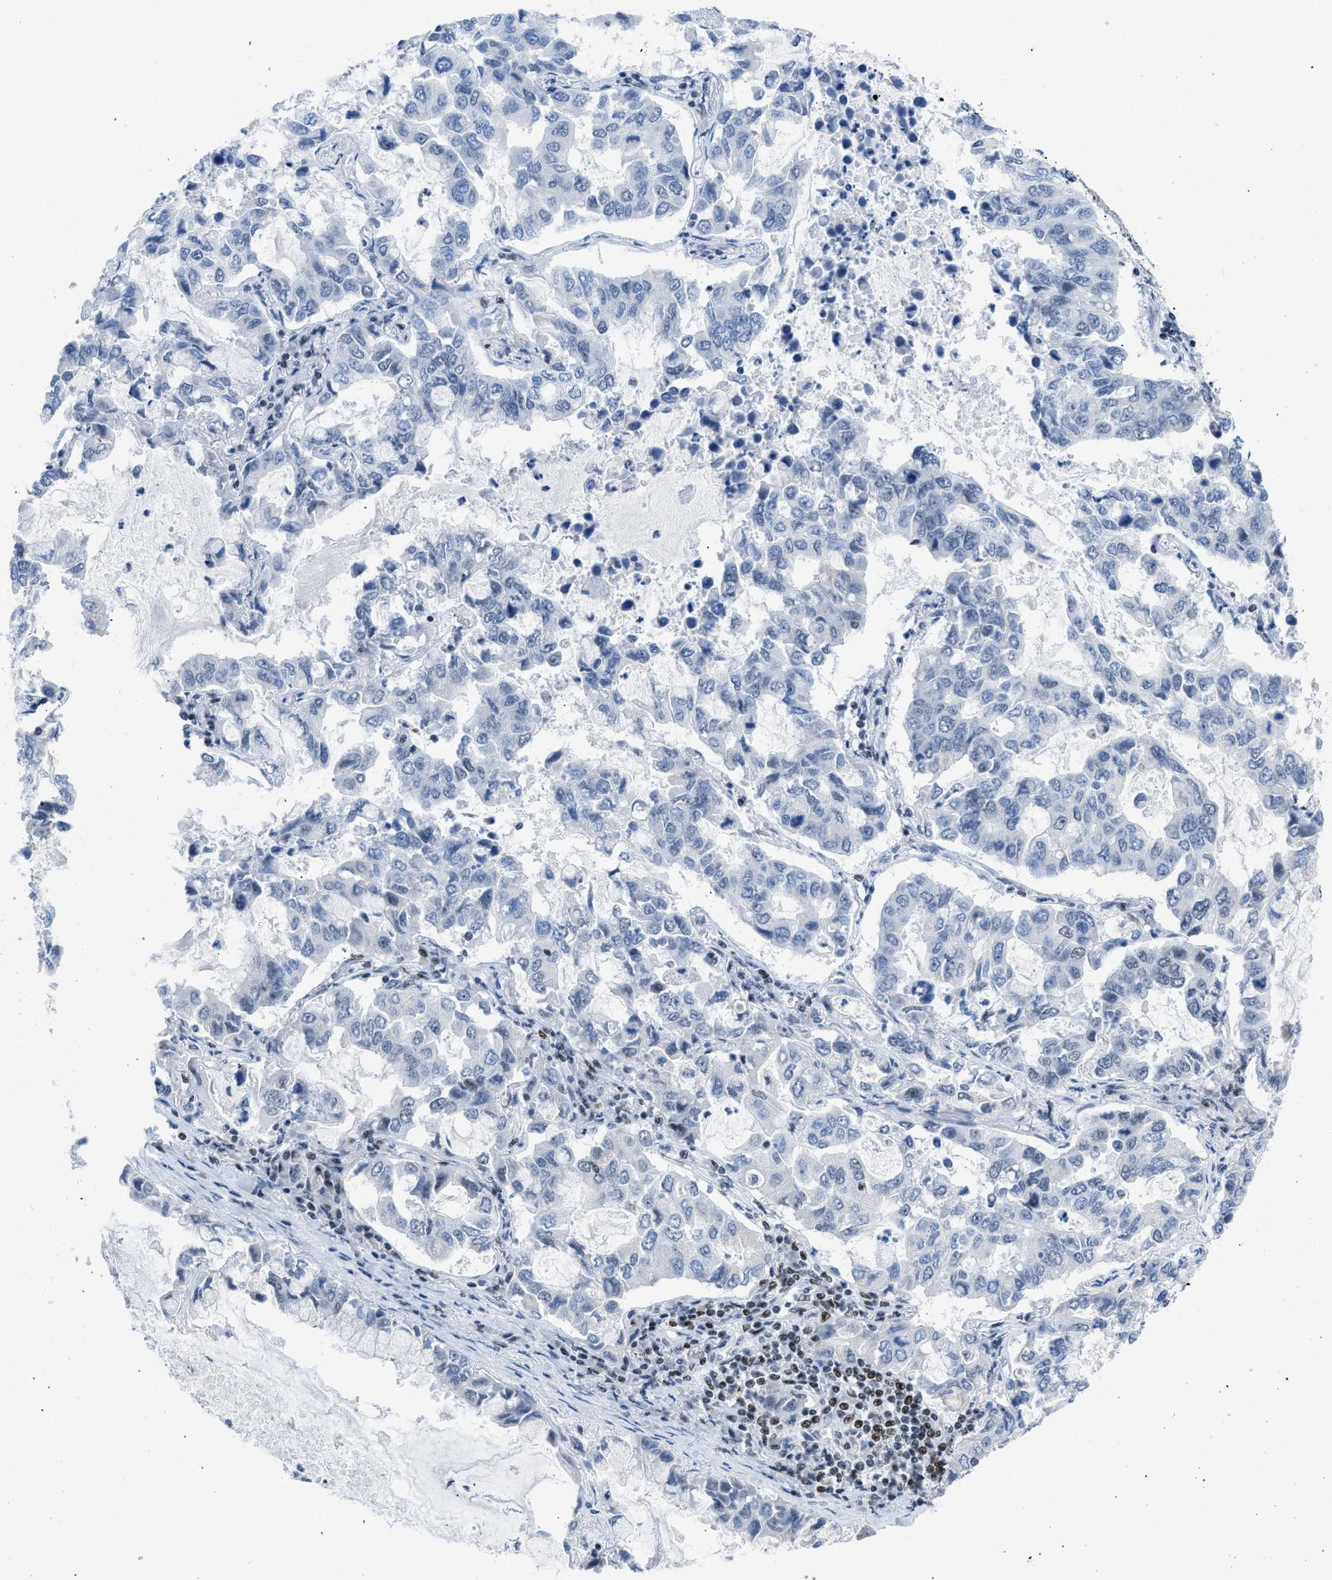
{"staining": {"intensity": "negative", "quantity": "none", "location": "none"}, "tissue": "lung cancer", "cell_type": "Tumor cells", "image_type": "cancer", "snomed": [{"axis": "morphology", "description": "Adenocarcinoma, NOS"}, {"axis": "topography", "description": "Lung"}], "caption": "The immunohistochemistry (IHC) photomicrograph has no significant staining in tumor cells of lung cancer (adenocarcinoma) tissue.", "gene": "TERF2IP", "patient": {"sex": "male", "age": 64}}